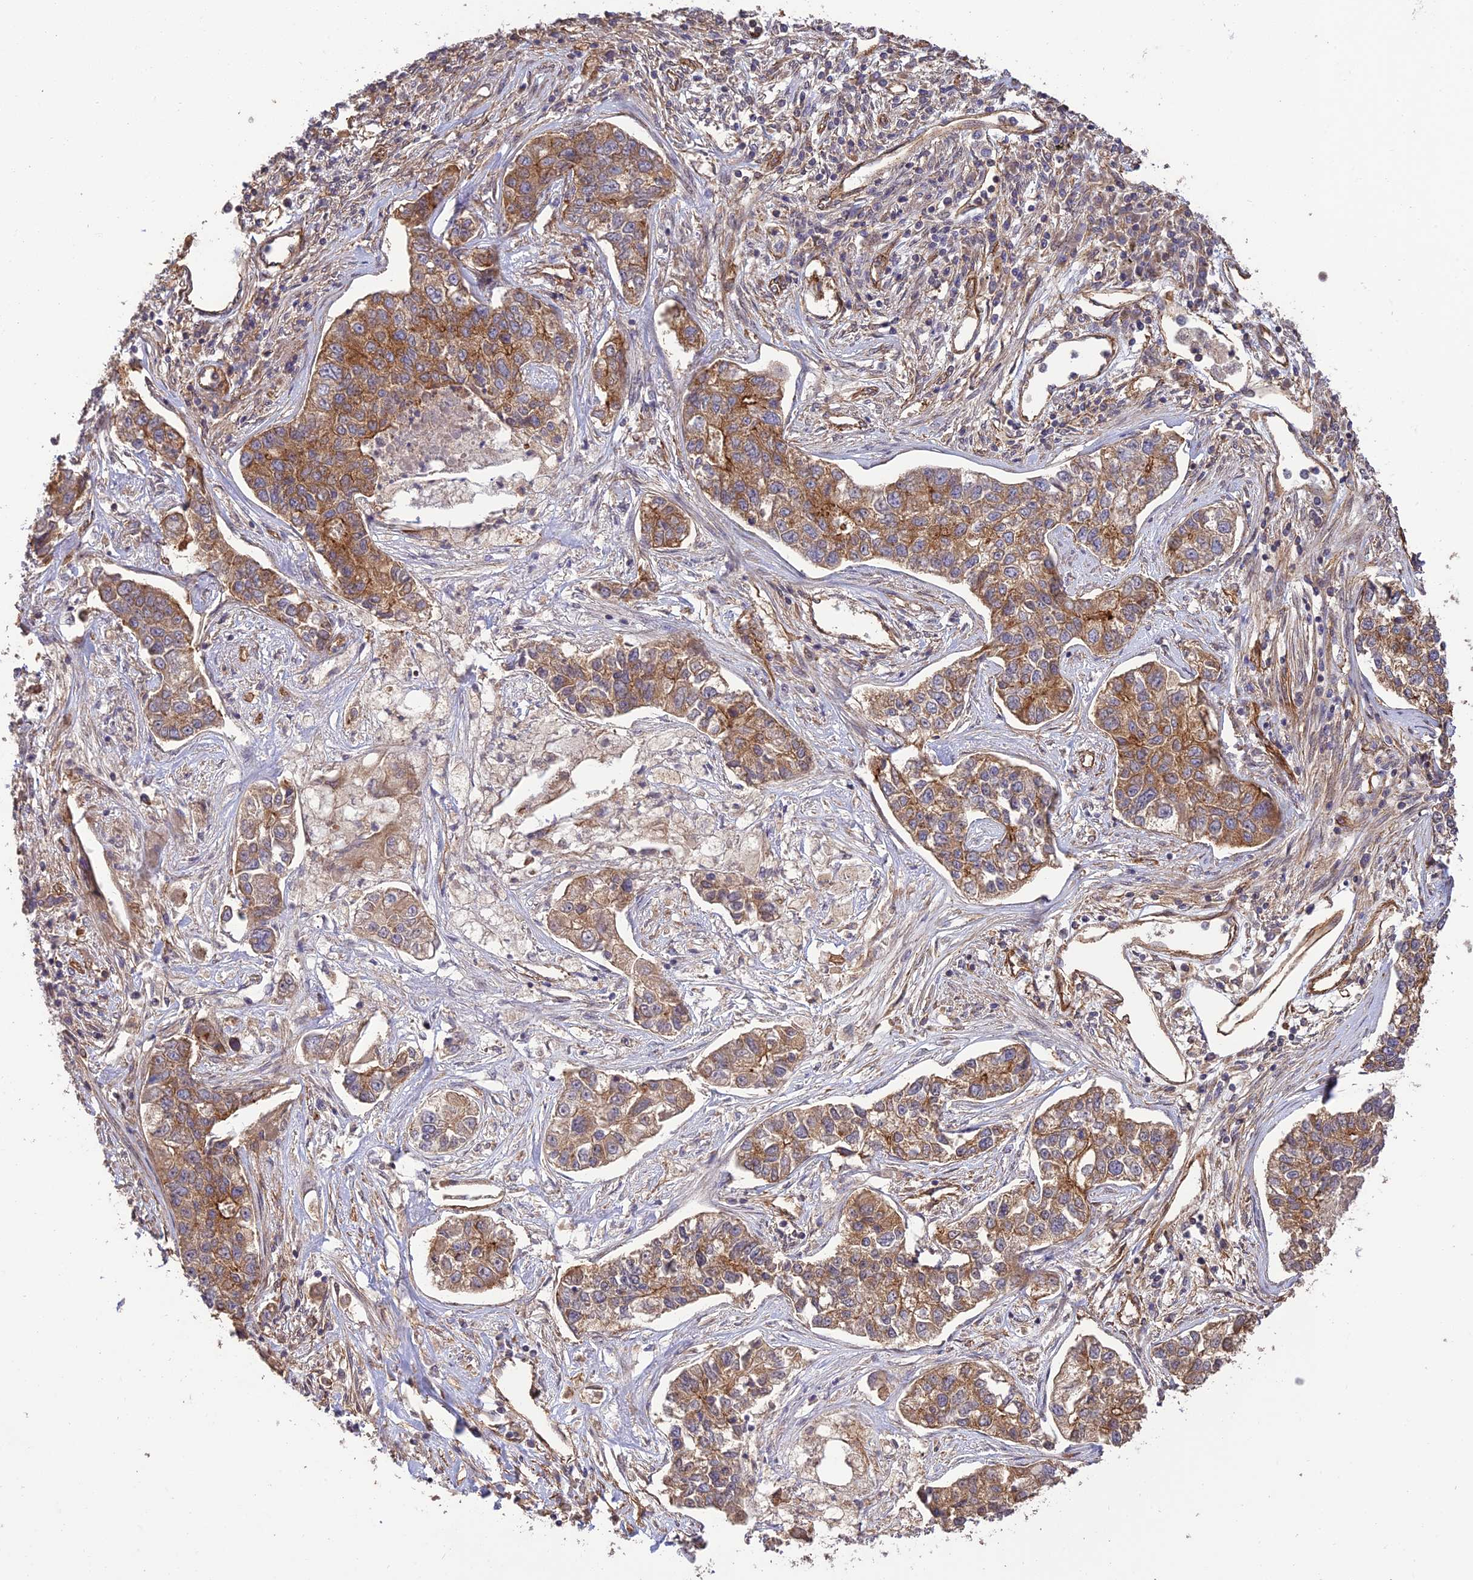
{"staining": {"intensity": "moderate", "quantity": ">75%", "location": "cytoplasmic/membranous"}, "tissue": "lung cancer", "cell_type": "Tumor cells", "image_type": "cancer", "snomed": [{"axis": "morphology", "description": "Adenocarcinoma, NOS"}, {"axis": "topography", "description": "Lung"}], "caption": "Lung adenocarcinoma was stained to show a protein in brown. There is medium levels of moderate cytoplasmic/membranous positivity in about >75% of tumor cells.", "gene": "HOMER2", "patient": {"sex": "male", "age": 49}}